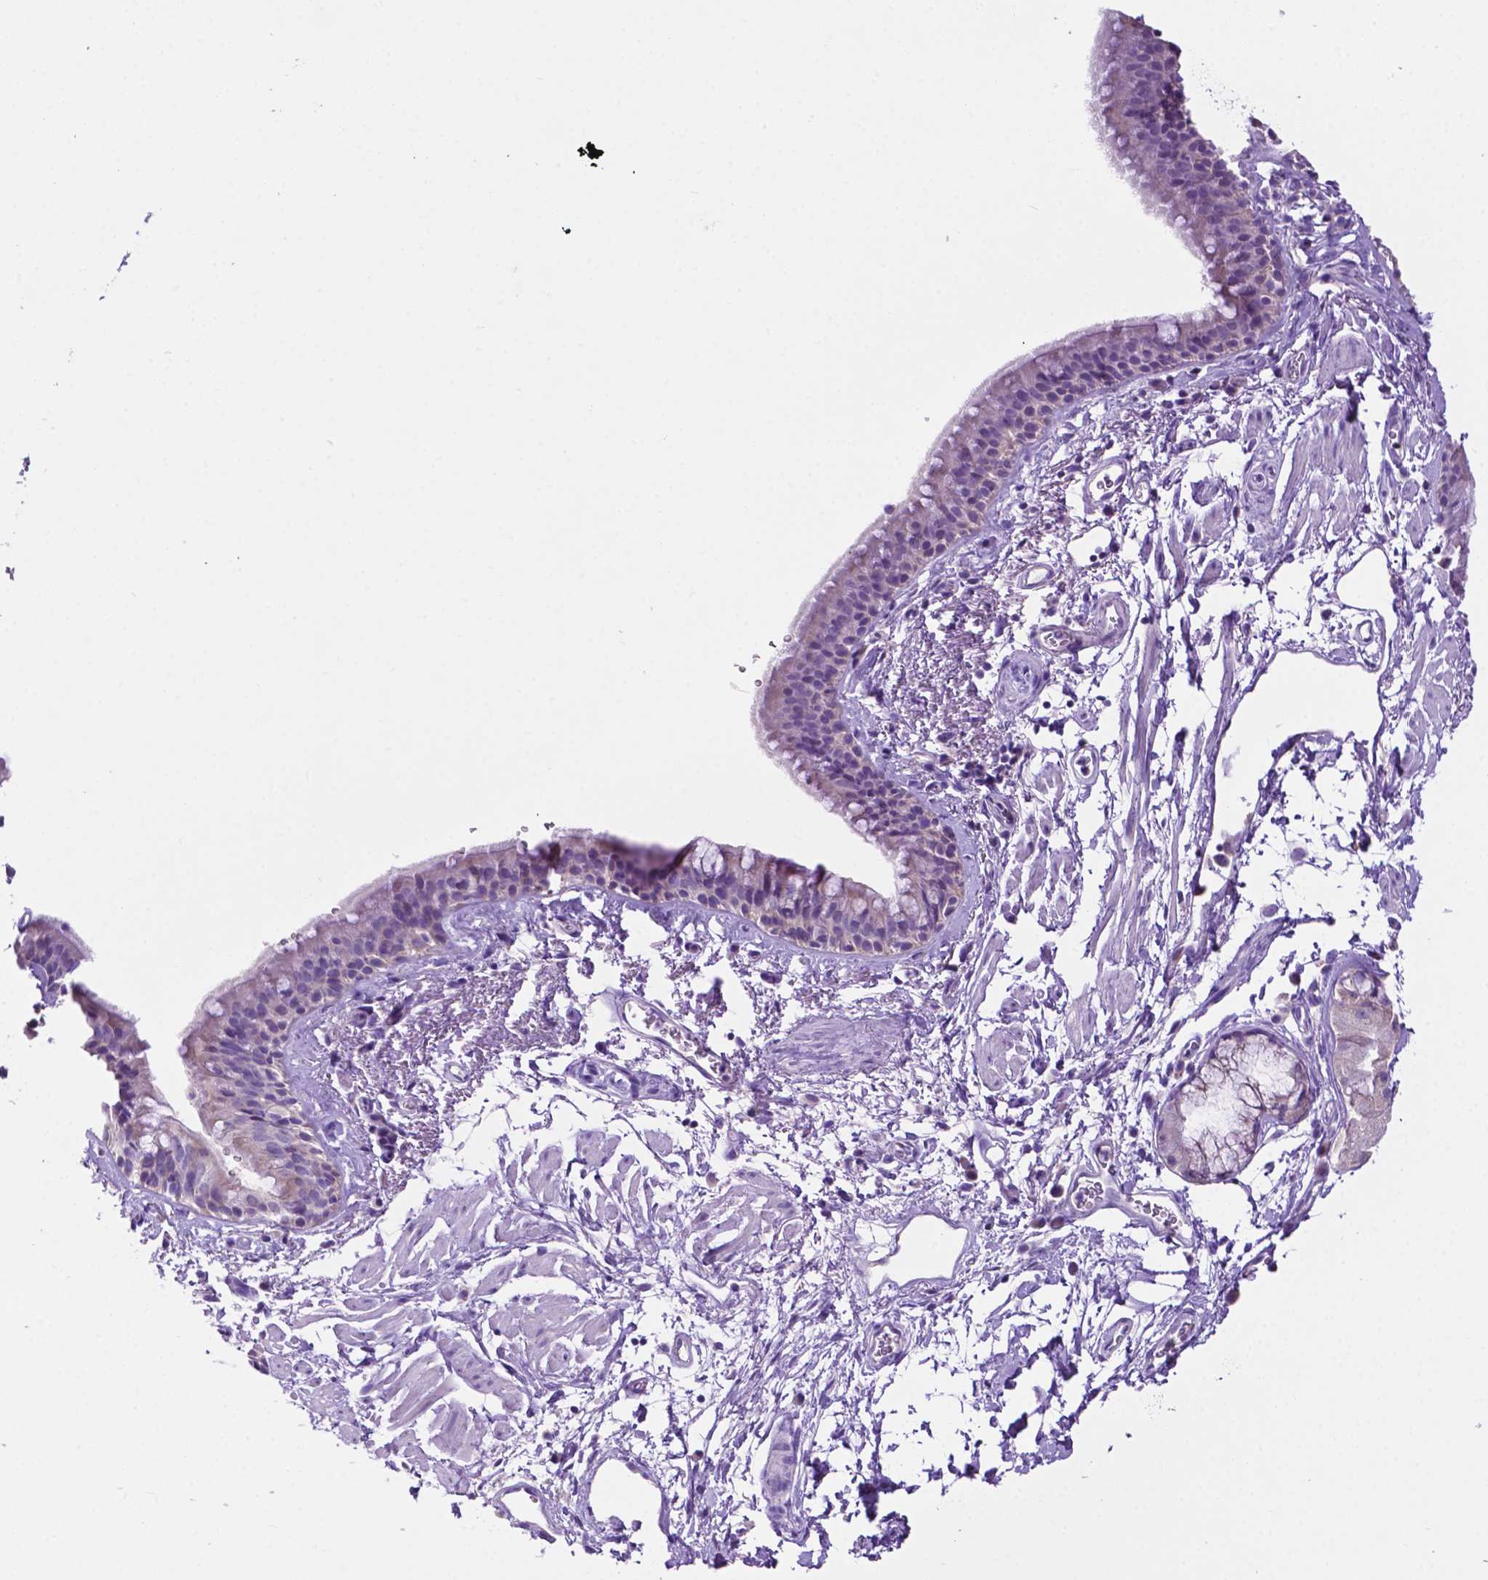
{"staining": {"intensity": "negative", "quantity": "none", "location": "none"}, "tissue": "bronchus", "cell_type": "Respiratory epithelial cells", "image_type": "normal", "snomed": [{"axis": "morphology", "description": "Normal tissue, NOS"}, {"axis": "topography", "description": "Cartilage tissue"}, {"axis": "topography", "description": "Bronchus"}], "caption": "Immunohistochemistry (IHC) image of benign bronchus: bronchus stained with DAB displays no significant protein staining in respiratory epithelial cells. (Brightfield microscopy of DAB immunohistochemistry (IHC) at high magnification).", "gene": "PHYHIP", "patient": {"sex": "male", "age": 58}}